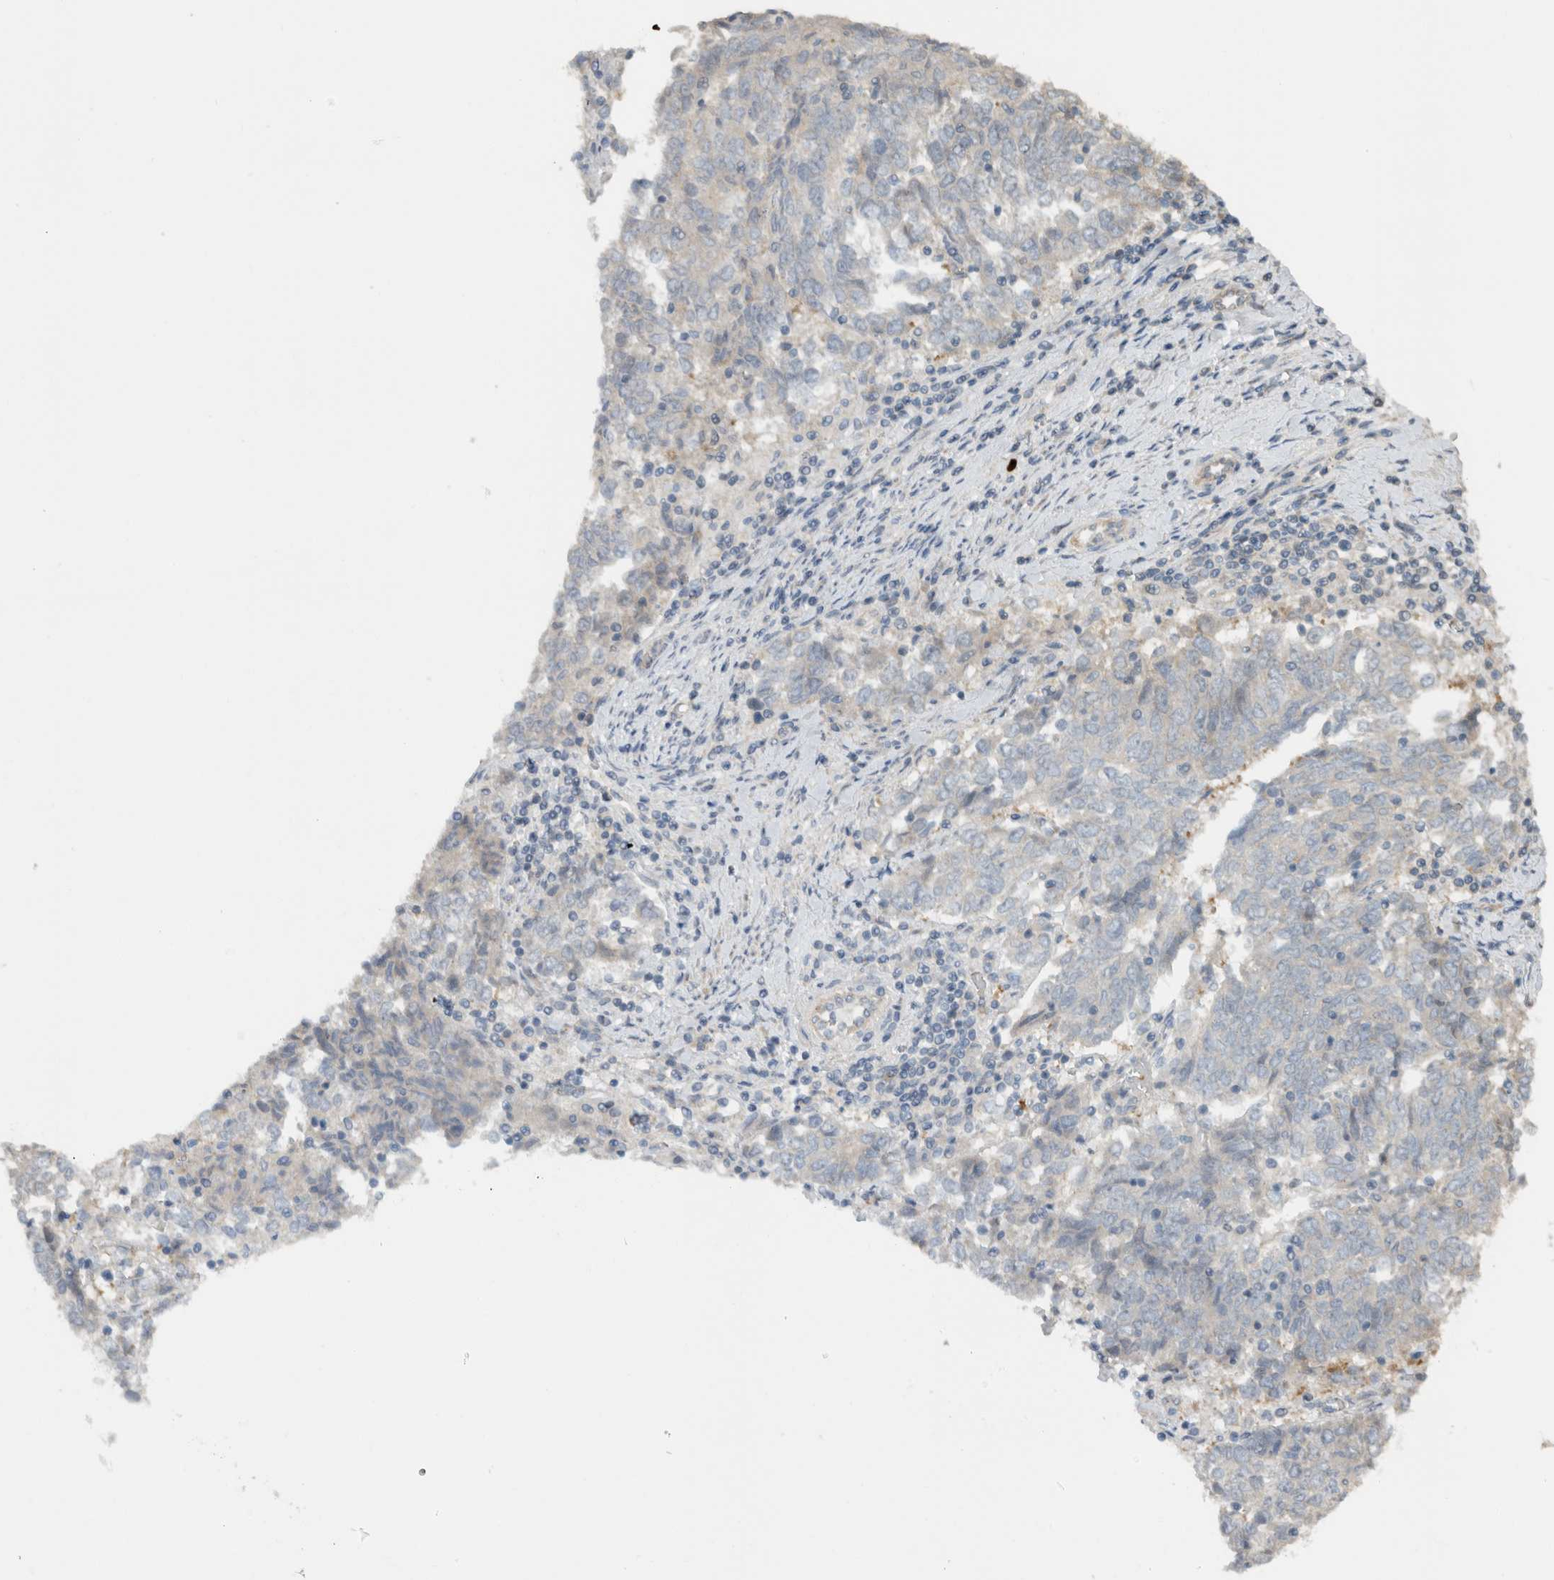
{"staining": {"intensity": "negative", "quantity": "none", "location": "none"}, "tissue": "endometrial cancer", "cell_type": "Tumor cells", "image_type": "cancer", "snomed": [{"axis": "morphology", "description": "Adenocarcinoma, NOS"}, {"axis": "topography", "description": "Endometrium"}], "caption": "An image of endometrial cancer stained for a protein demonstrates no brown staining in tumor cells.", "gene": "ERCC6L2", "patient": {"sex": "female", "age": 80}}